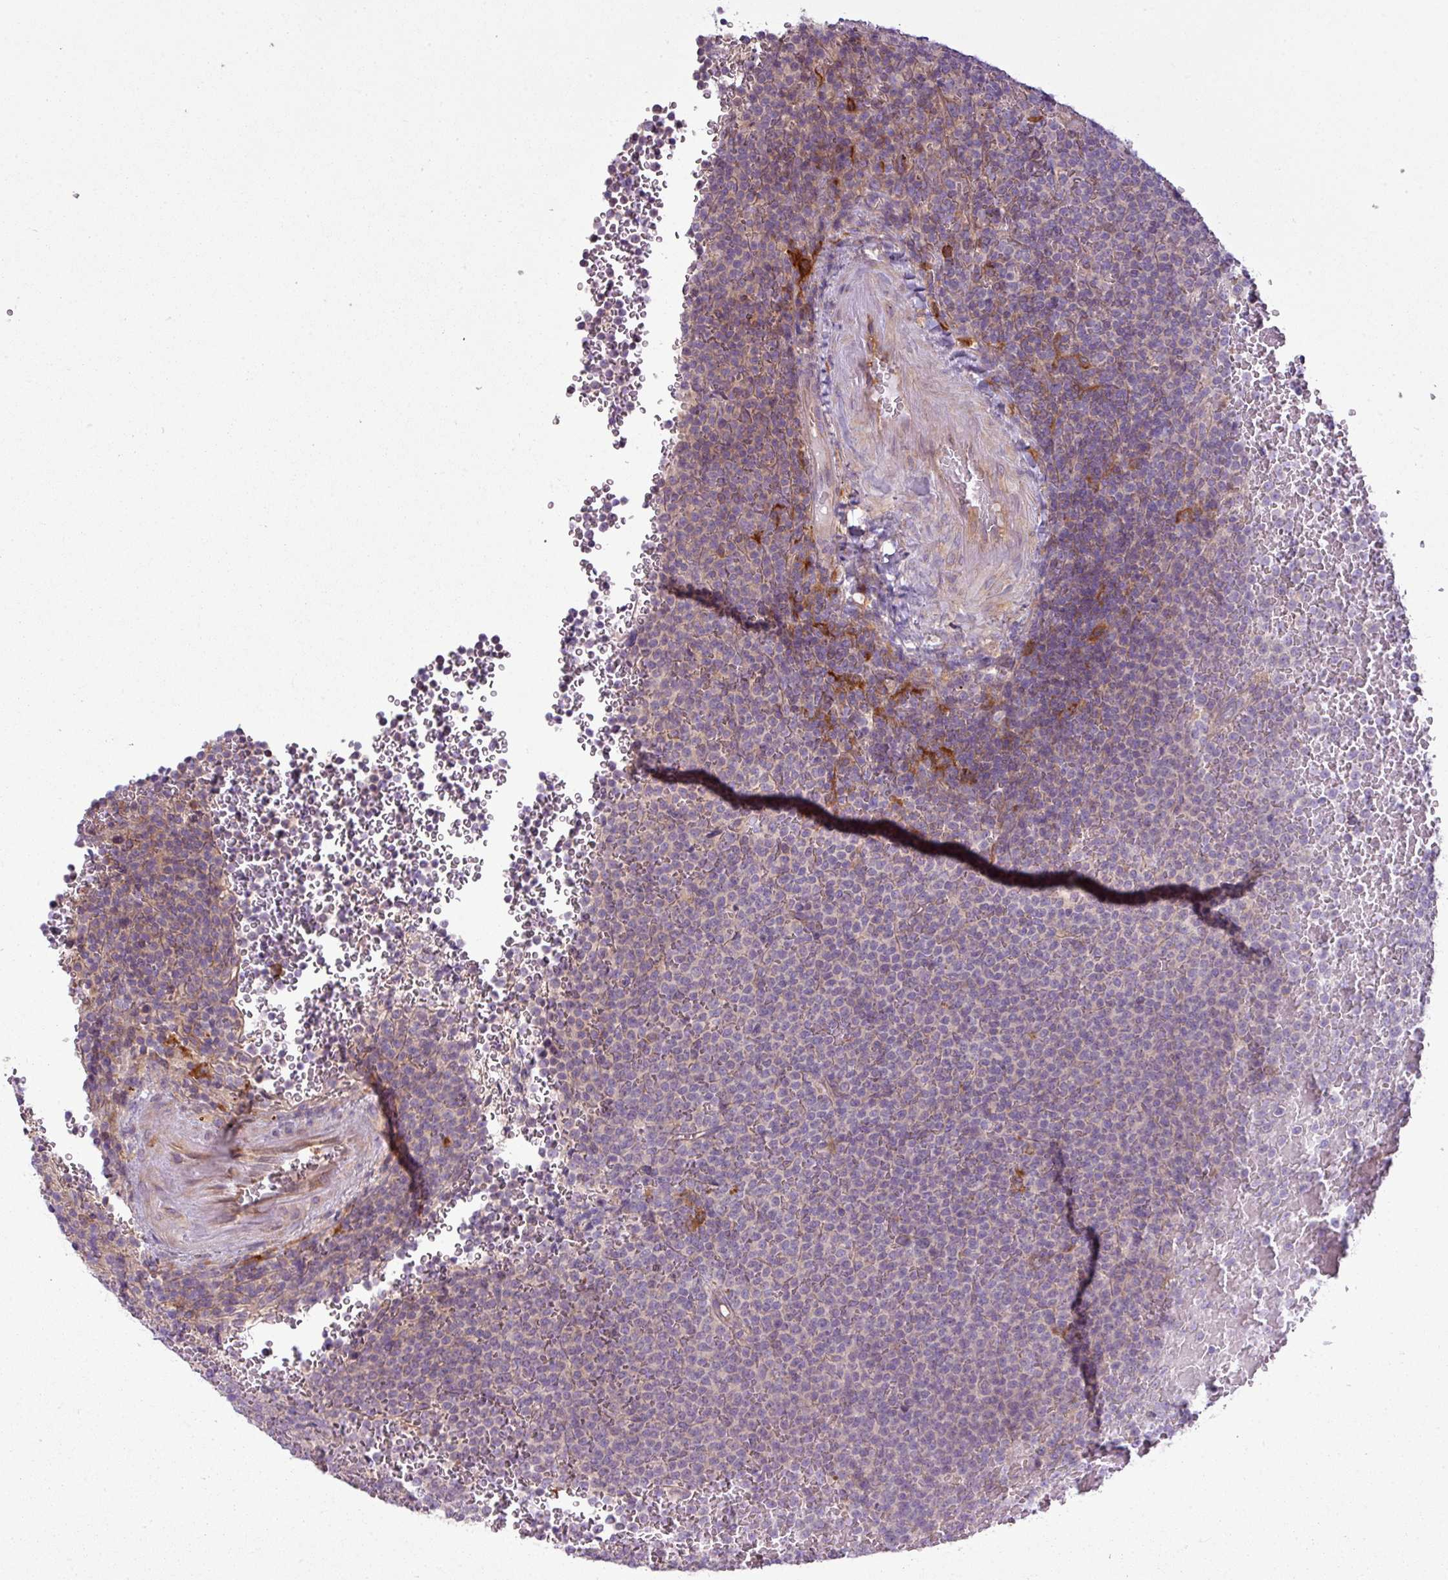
{"staining": {"intensity": "weak", "quantity": "<25%", "location": "cytoplasmic/membranous"}, "tissue": "lymphoma", "cell_type": "Tumor cells", "image_type": "cancer", "snomed": [{"axis": "morphology", "description": "Malignant lymphoma, non-Hodgkin's type, Low grade"}, {"axis": "topography", "description": "Spleen"}], "caption": "Tumor cells are negative for protein expression in human lymphoma.", "gene": "CAMK2B", "patient": {"sex": "male", "age": 60}}